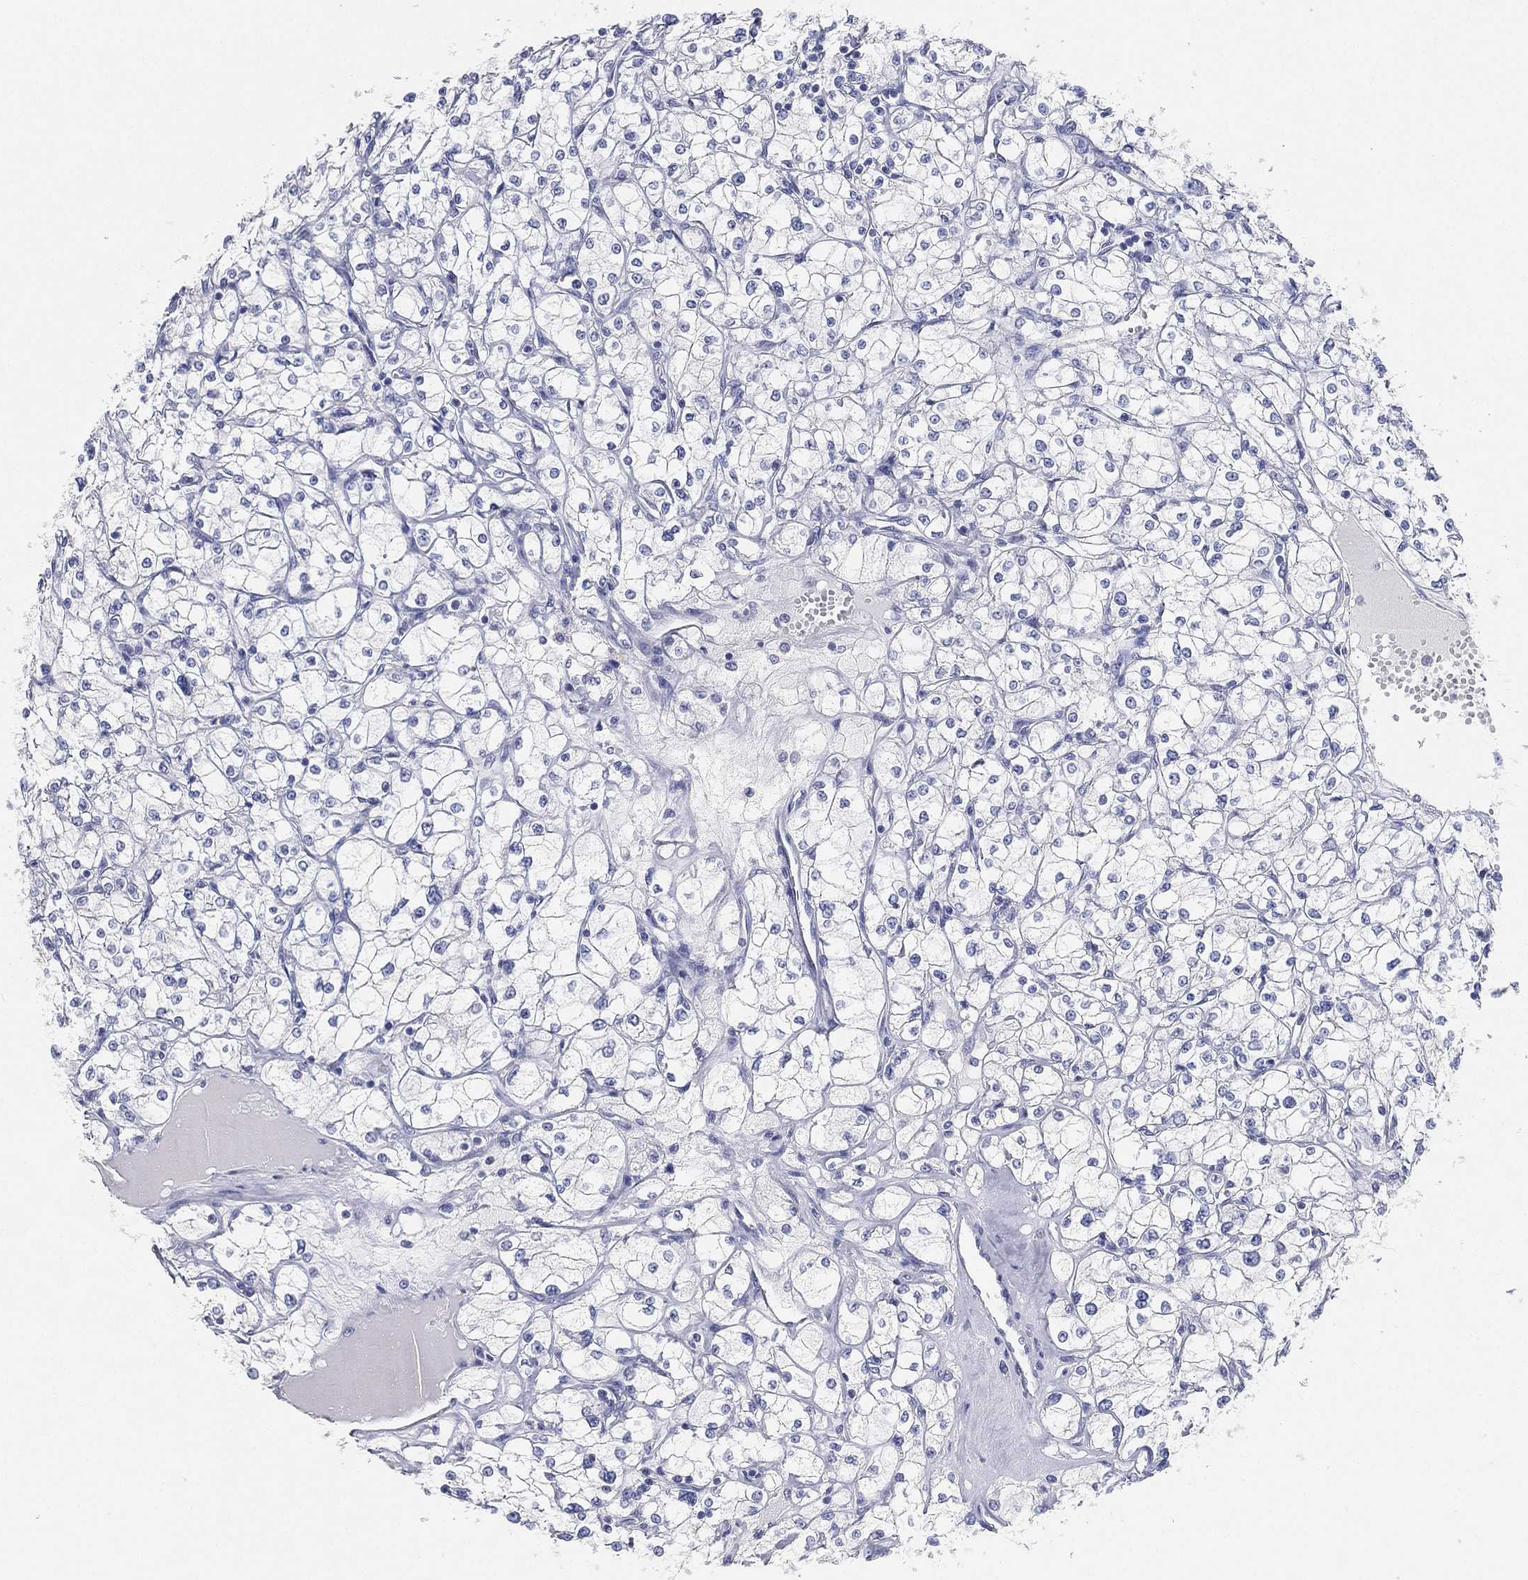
{"staining": {"intensity": "negative", "quantity": "none", "location": "none"}, "tissue": "renal cancer", "cell_type": "Tumor cells", "image_type": "cancer", "snomed": [{"axis": "morphology", "description": "Adenocarcinoma, NOS"}, {"axis": "topography", "description": "Kidney"}], "caption": "Immunohistochemistry (IHC) histopathology image of neoplastic tissue: human adenocarcinoma (renal) stained with DAB (3,3'-diaminobenzidine) shows no significant protein expression in tumor cells.", "gene": "FAM187B", "patient": {"sex": "male", "age": 67}}